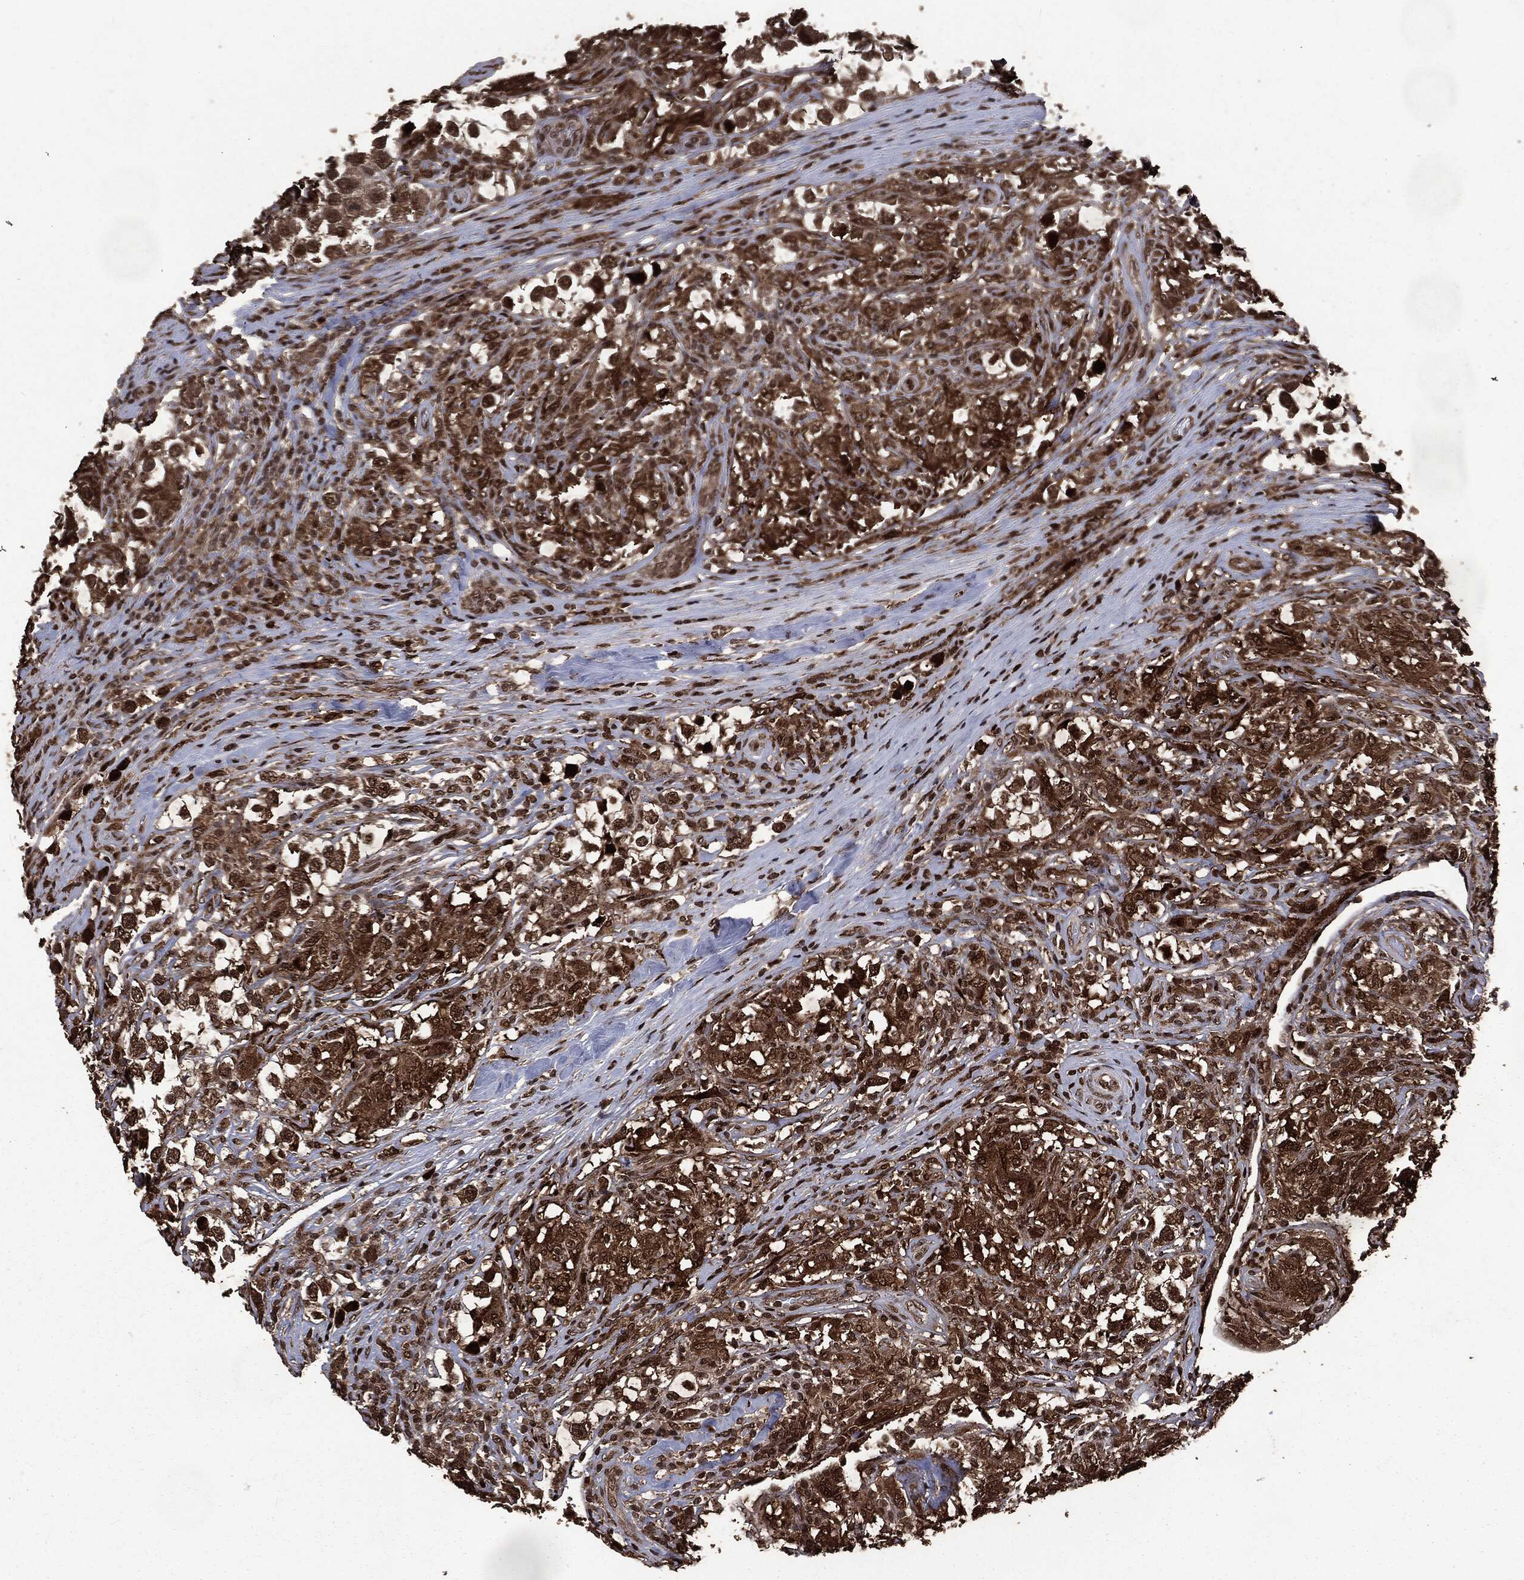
{"staining": {"intensity": "strong", "quantity": ">75%", "location": "cytoplasmic/membranous,nuclear"}, "tissue": "testis cancer", "cell_type": "Tumor cells", "image_type": "cancer", "snomed": [{"axis": "morphology", "description": "Seminoma, NOS"}, {"axis": "topography", "description": "Testis"}], "caption": "This is a micrograph of IHC staining of seminoma (testis), which shows strong staining in the cytoplasmic/membranous and nuclear of tumor cells.", "gene": "DVL2", "patient": {"sex": "male", "age": 46}}